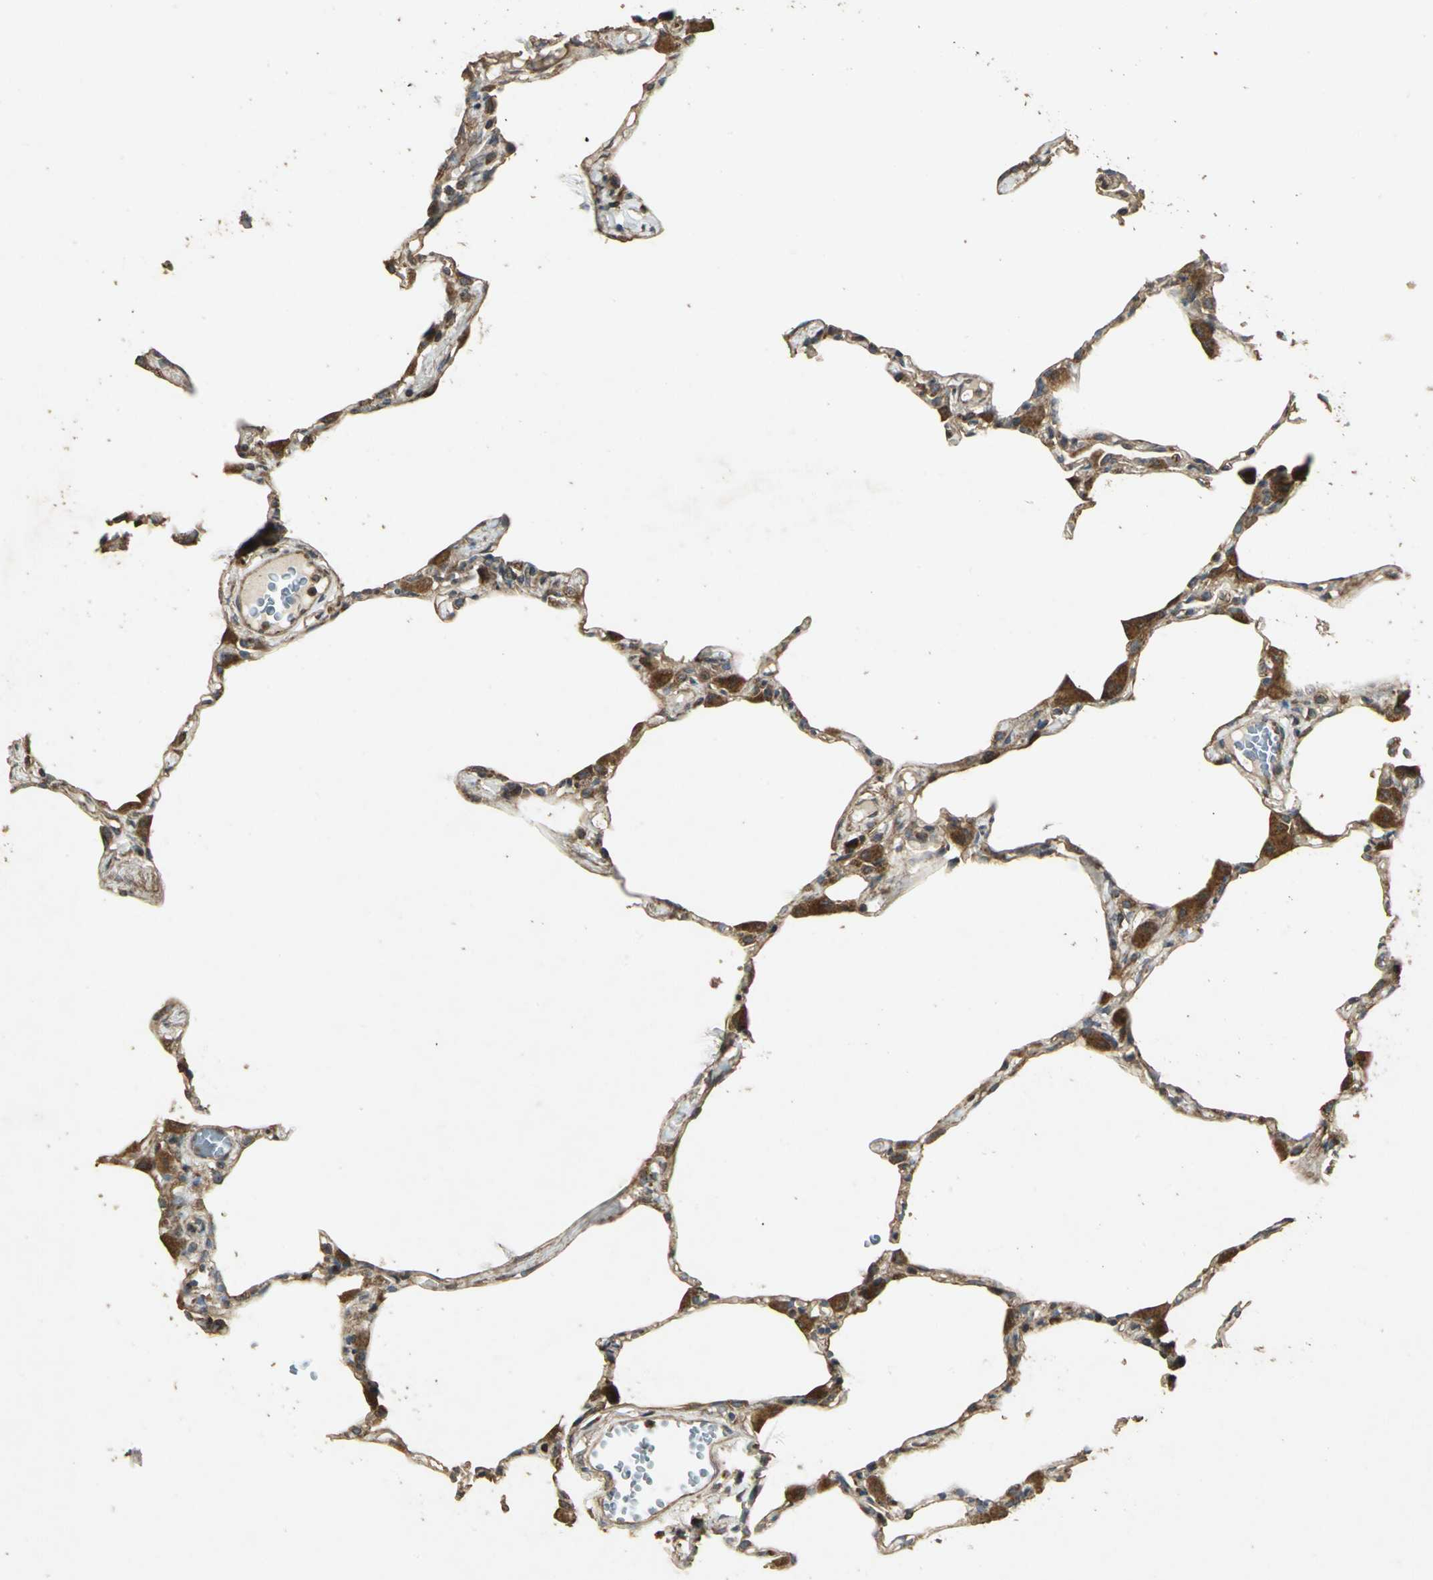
{"staining": {"intensity": "moderate", "quantity": ">75%", "location": "cytoplasmic/membranous"}, "tissue": "lung", "cell_type": "Alveolar cells", "image_type": "normal", "snomed": [{"axis": "morphology", "description": "Normal tissue, NOS"}, {"axis": "topography", "description": "Lung"}], "caption": "DAB (3,3'-diaminobenzidine) immunohistochemical staining of normal human lung exhibits moderate cytoplasmic/membranous protein staining in about >75% of alveolar cells. The staining is performed using DAB (3,3'-diaminobenzidine) brown chromogen to label protein expression. The nuclei are counter-stained blue using hematoxylin.", "gene": "KANK1", "patient": {"sex": "female", "age": 49}}